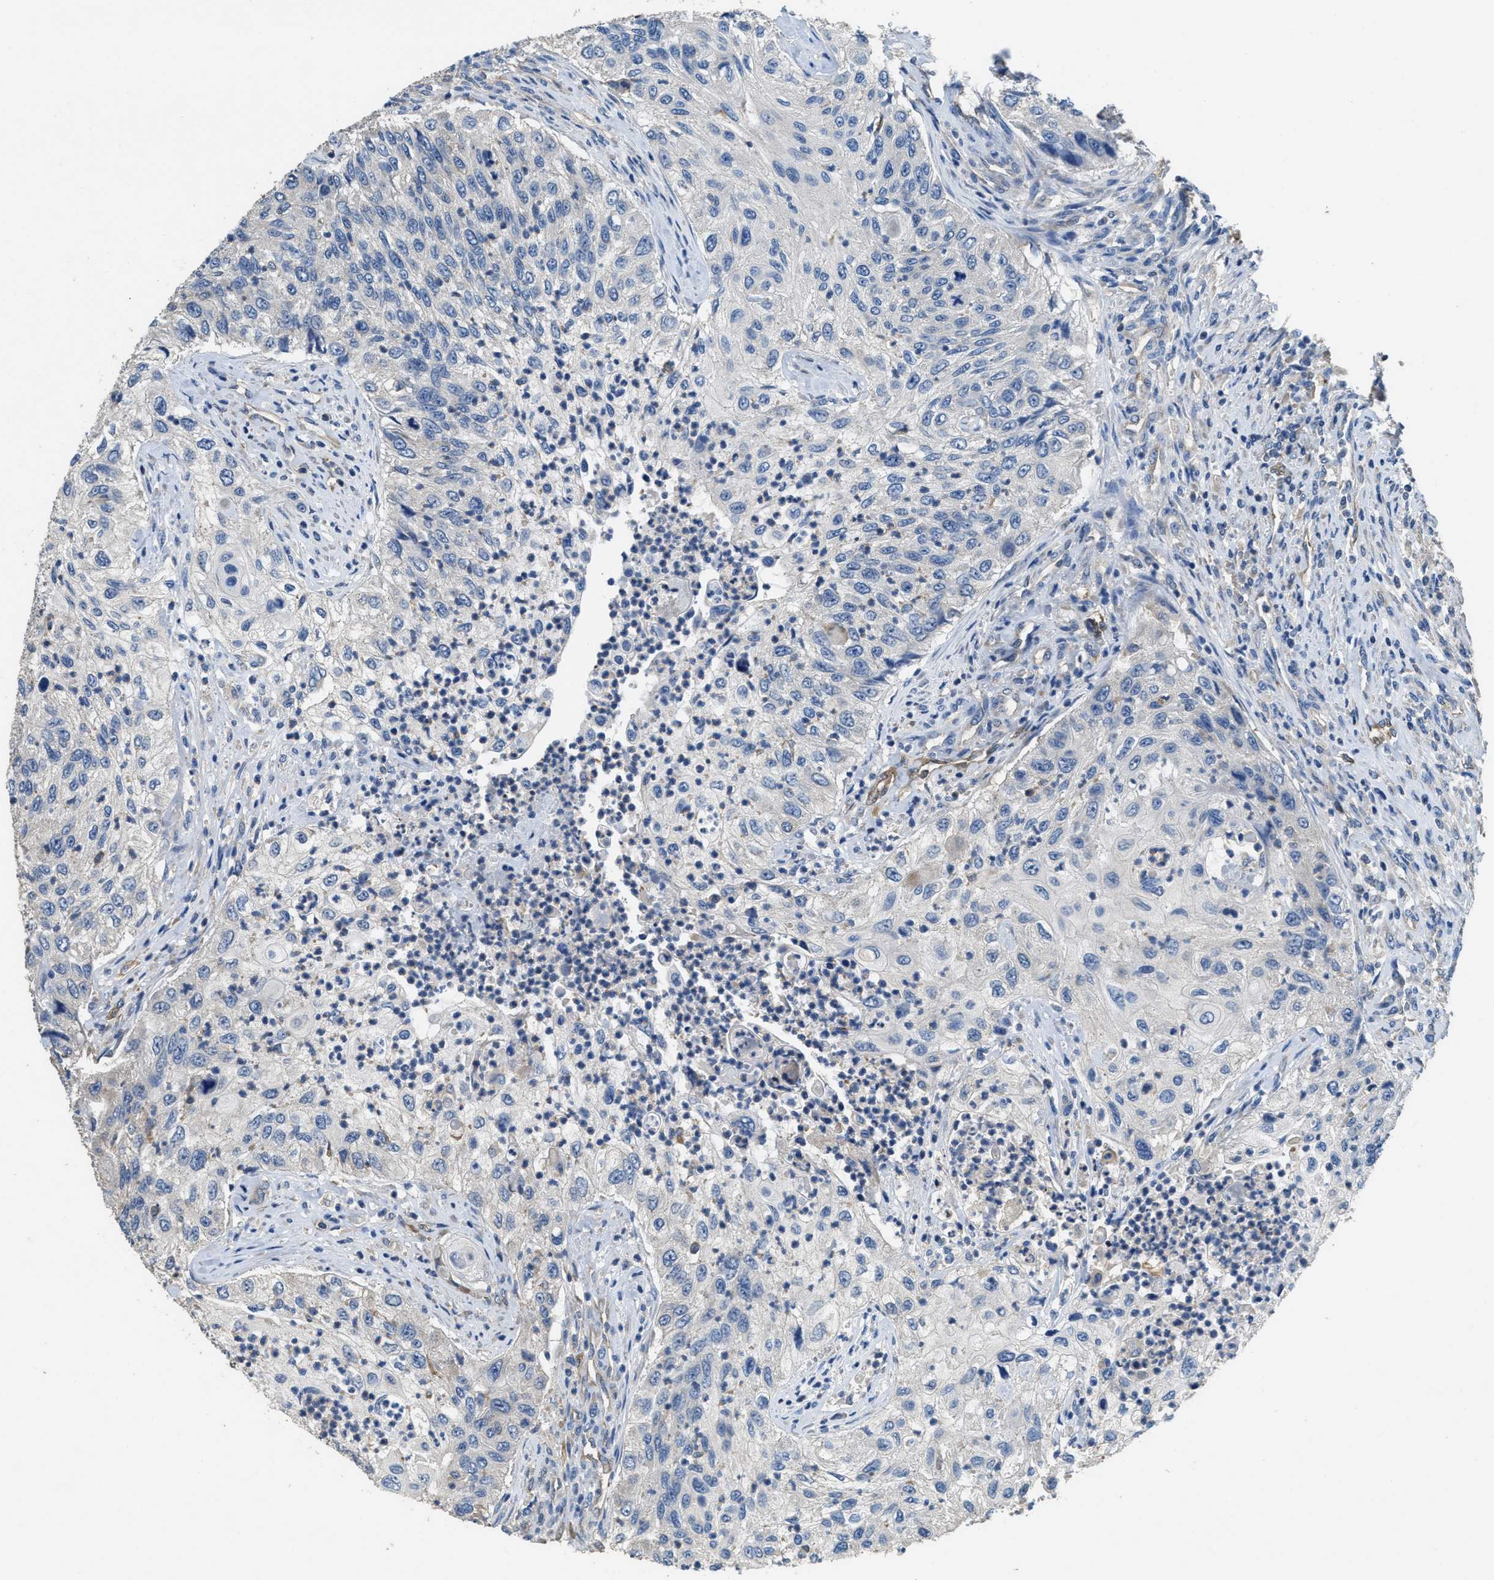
{"staining": {"intensity": "negative", "quantity": "none", "location": "none"}, "tissue": "urothelial cancer", "cell_type": "Tumor cells", "image_type": "cancer", "snomed": [{"axis": "morphology", "description": "Urothelial carcinoma, High grade"}, {"axis": "topography", "description": "Urinary bladder"}], "caption": "Tumor cells are negative for brown protein staining in high-grade urothelial carcinoma.", "gene": "DGKE", "patient": {"sex": "female", "age": 60}}